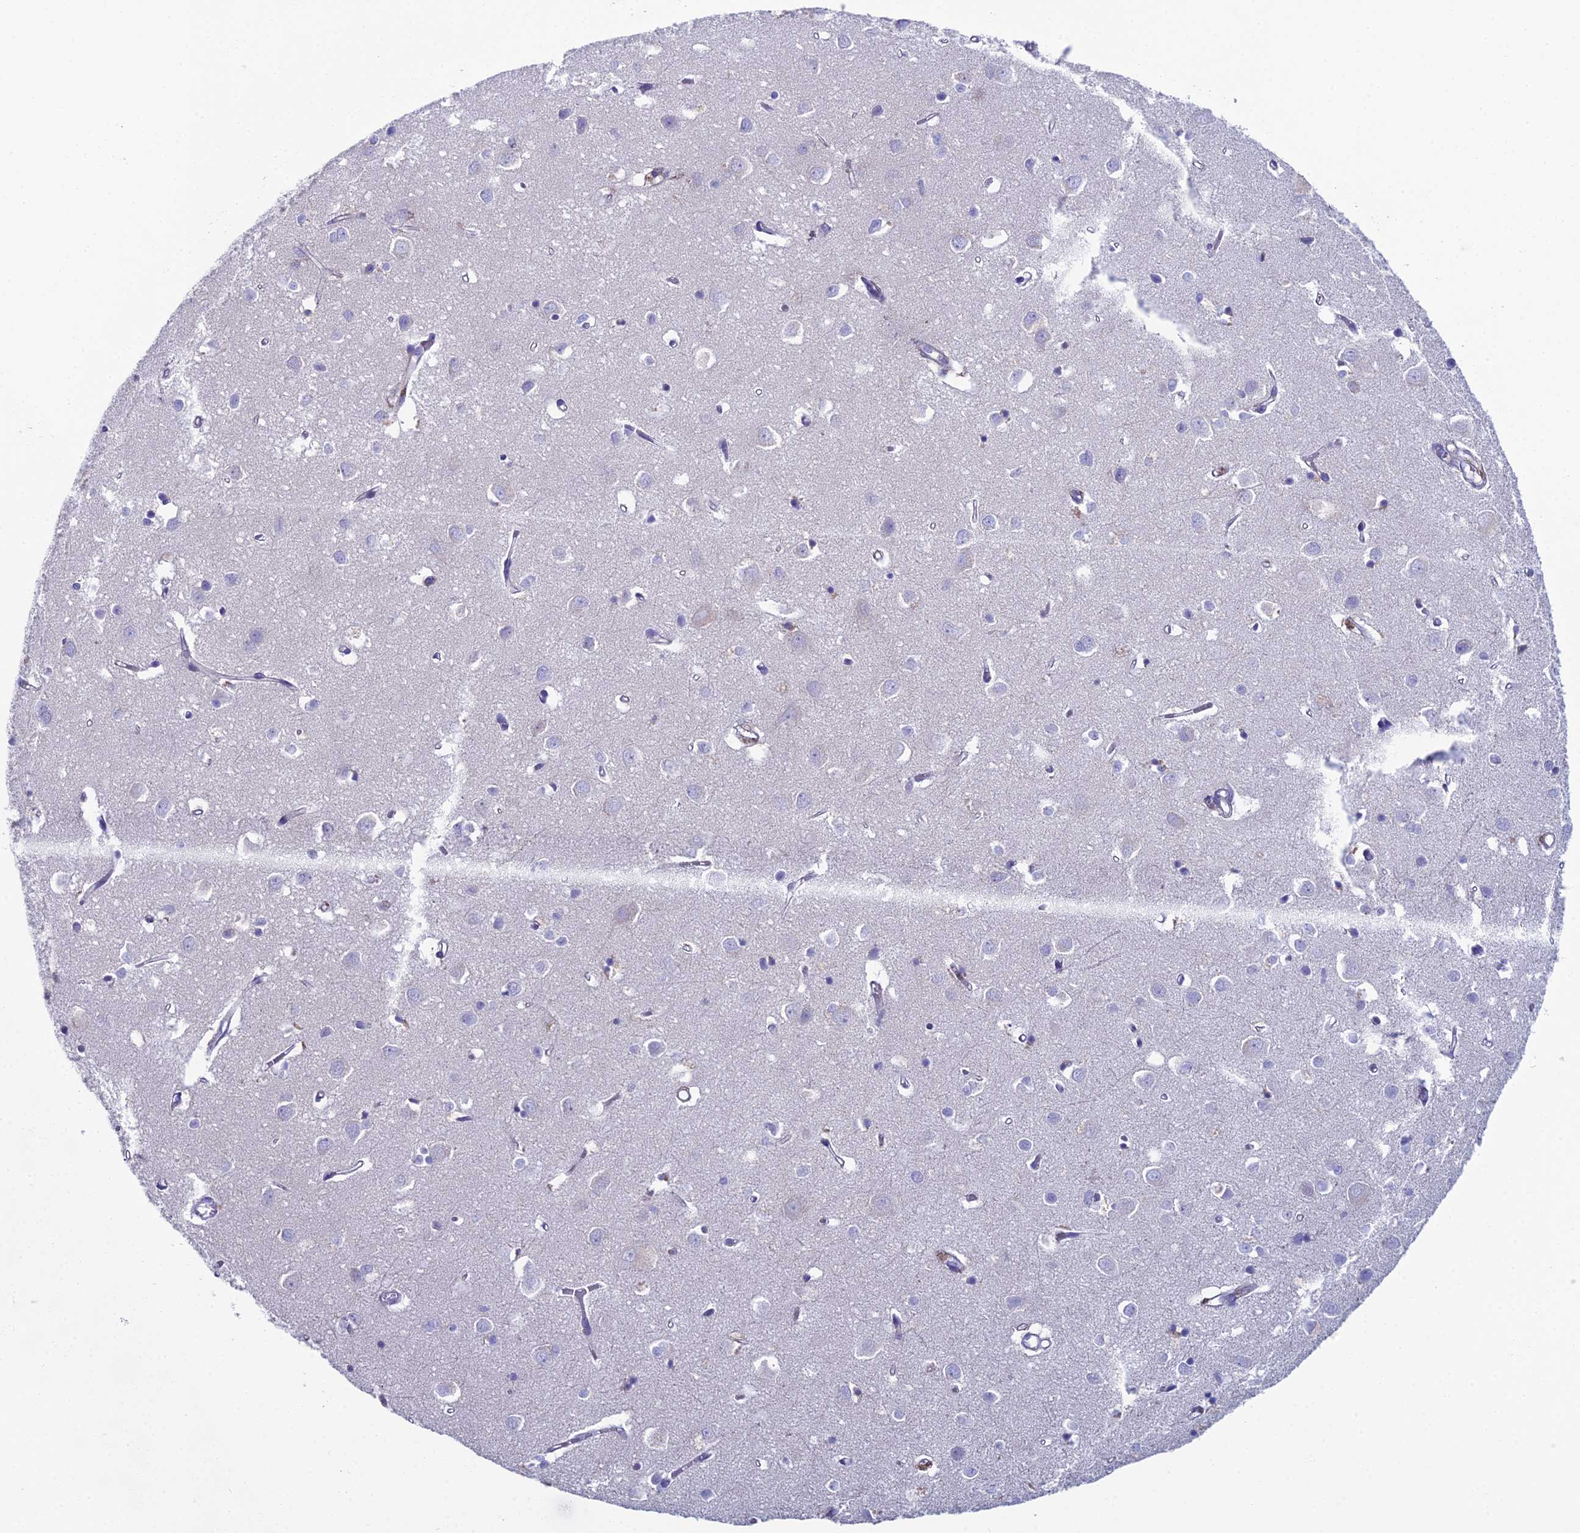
{"staining": {"intensity": "negative", "quantity": "none", "location": "none"}, "tissue": "cerebral cortex", "cell_type": "Endothelial cells", "image_type": "normal", "snomed": [{"axis": "morphology", "description": "Normal tissue, NOS"}, {"axis": "topography", "description": "Cerebral cortex"}], "caption": "This is an IHC image of normal cerebral cortex. There is no staining in endothelial cells.", "gene": "ACE", "patient": {"sex": "female", "age": 64}}